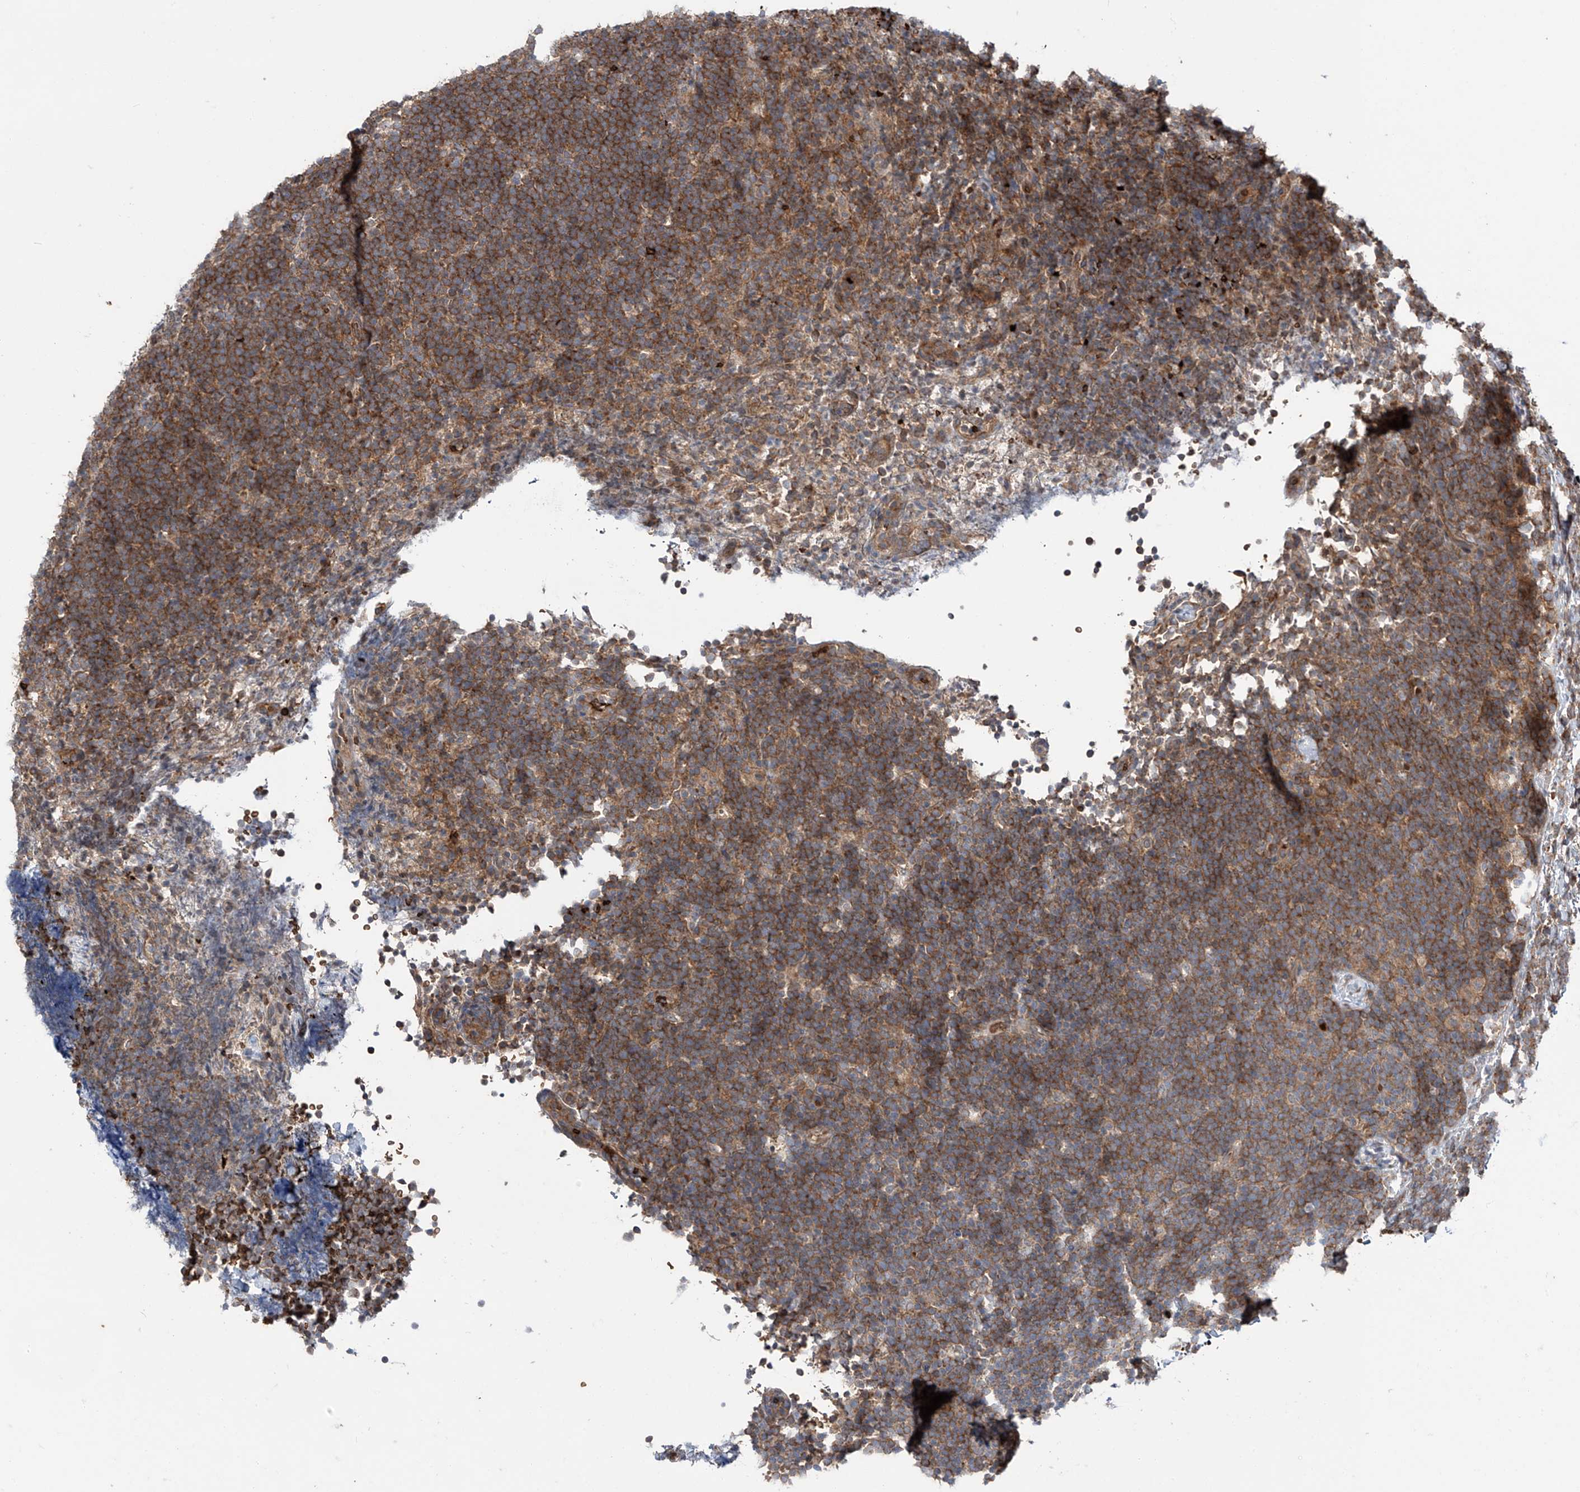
{"staining": {"intensity": "moderate", "quantity": ">75%", "location": "cytoplasmic/membranous"}, "tissue": "lymphoma", "cell_type": "Tumor cells", "image_type": "cancer", "snomed": [{"axis": "morphology", "description": "Malignant lymphoma, non-Hodgkin's type, High grade"}, {"axis": "topography", "description": "Lymph node"}], "caption": "Moderate cytoplasmic/membranous expression is identified in approximately >75% of tumor cells in lymphoma.", "gene": "ZDHHC9", "patient": {"sex": "male", "age": 13}}